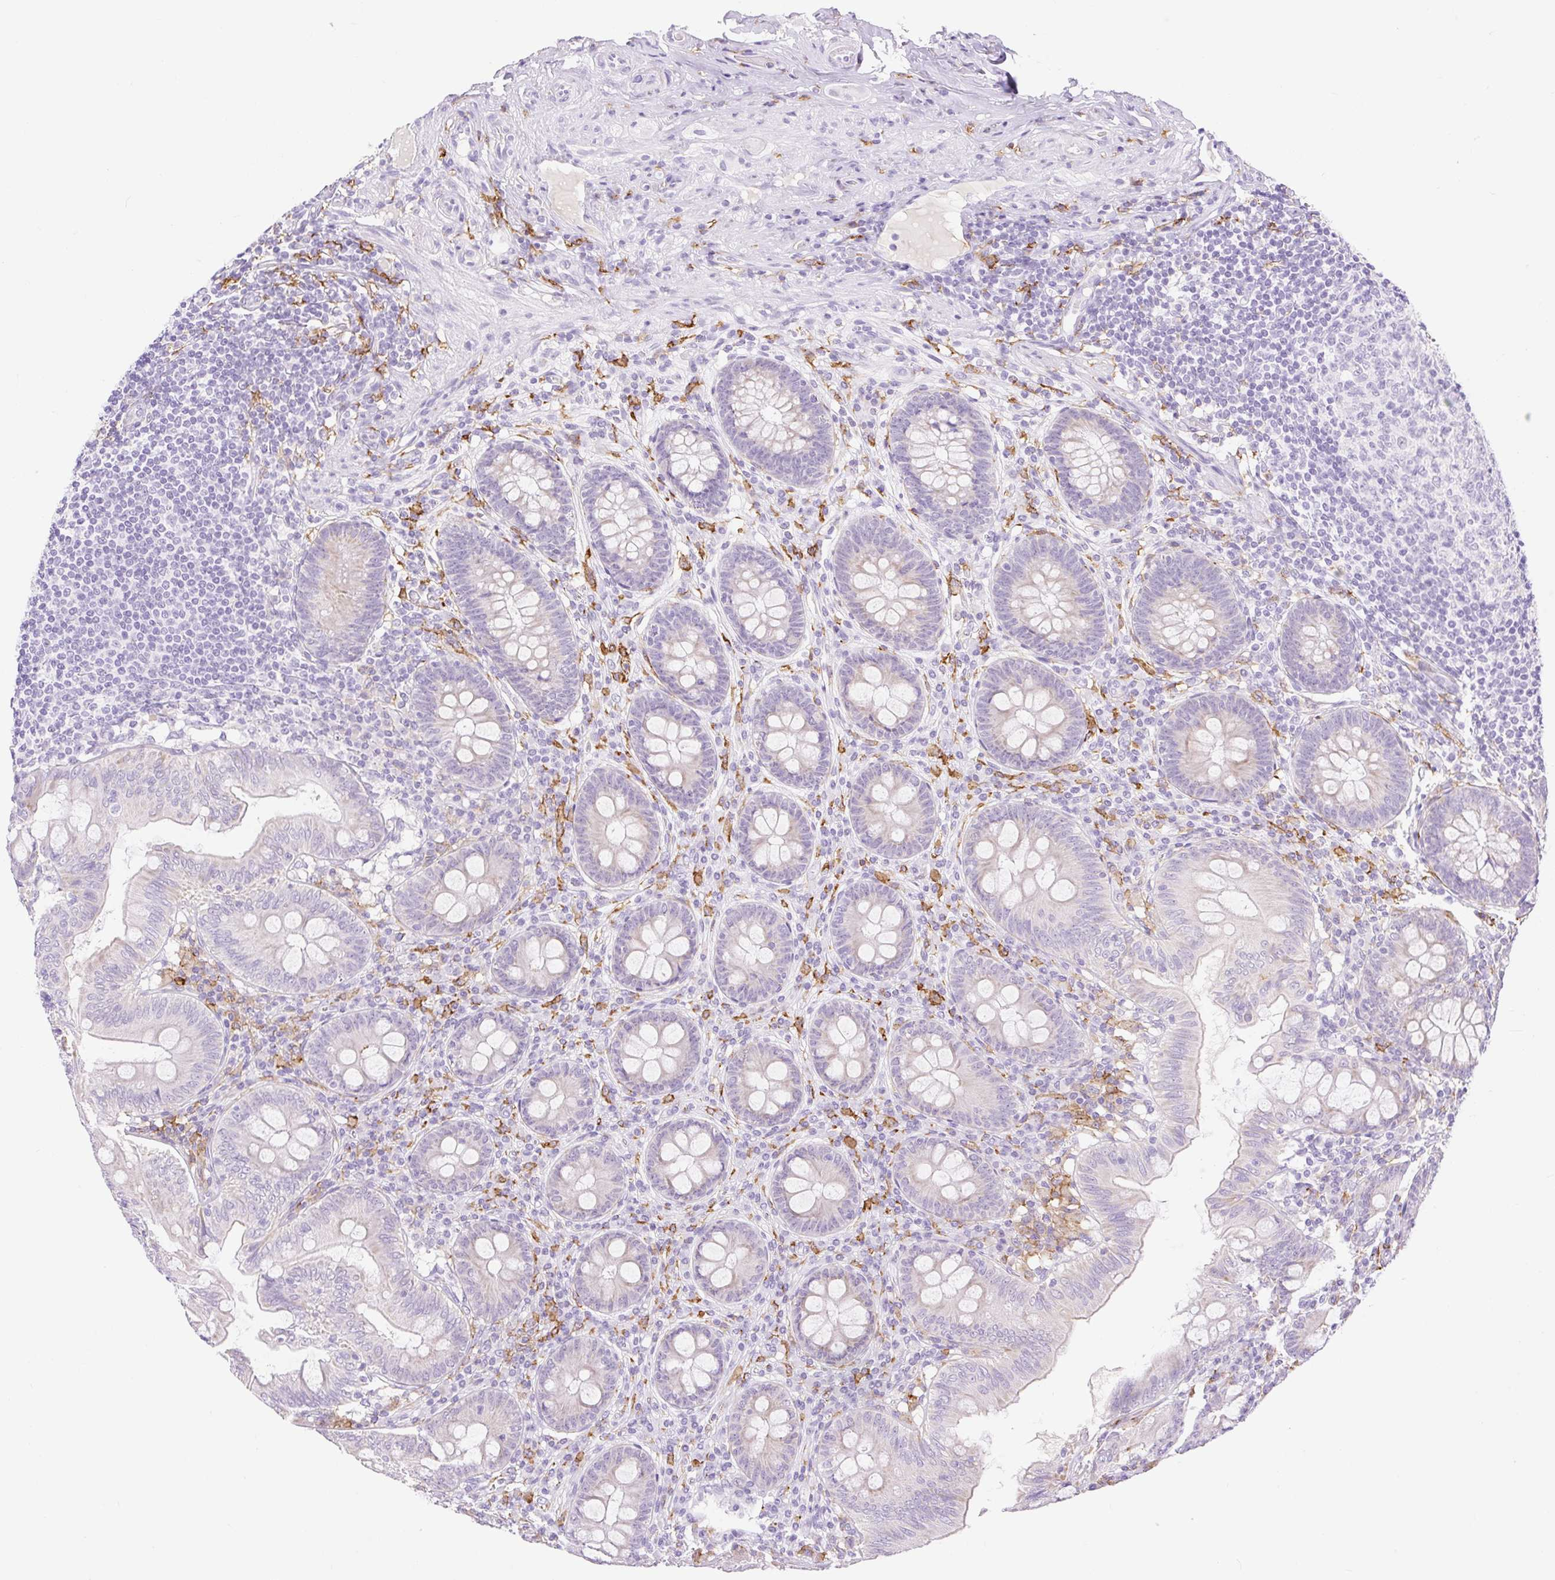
{"staining": {"intensity": "negative", "quantity": "none", "location": "none"}, "tissue": "appendix", "cell_type": "Glandular cells", "image_type": "normal", "snomed": [{"axis": "morphology", "description": "Normal tissue, NOS"}, {"axis": "topography", "description": "Appendix"}], "caption": "A high-resolution micrograph shows immunohistochemistry (IHC) staining of benign appendix, which reveals no significant positivity in glandular cells. Nuclei are stained in blue.", "gene": "SIGLEC1", "patient": {"sex": "male", "age": 71}}